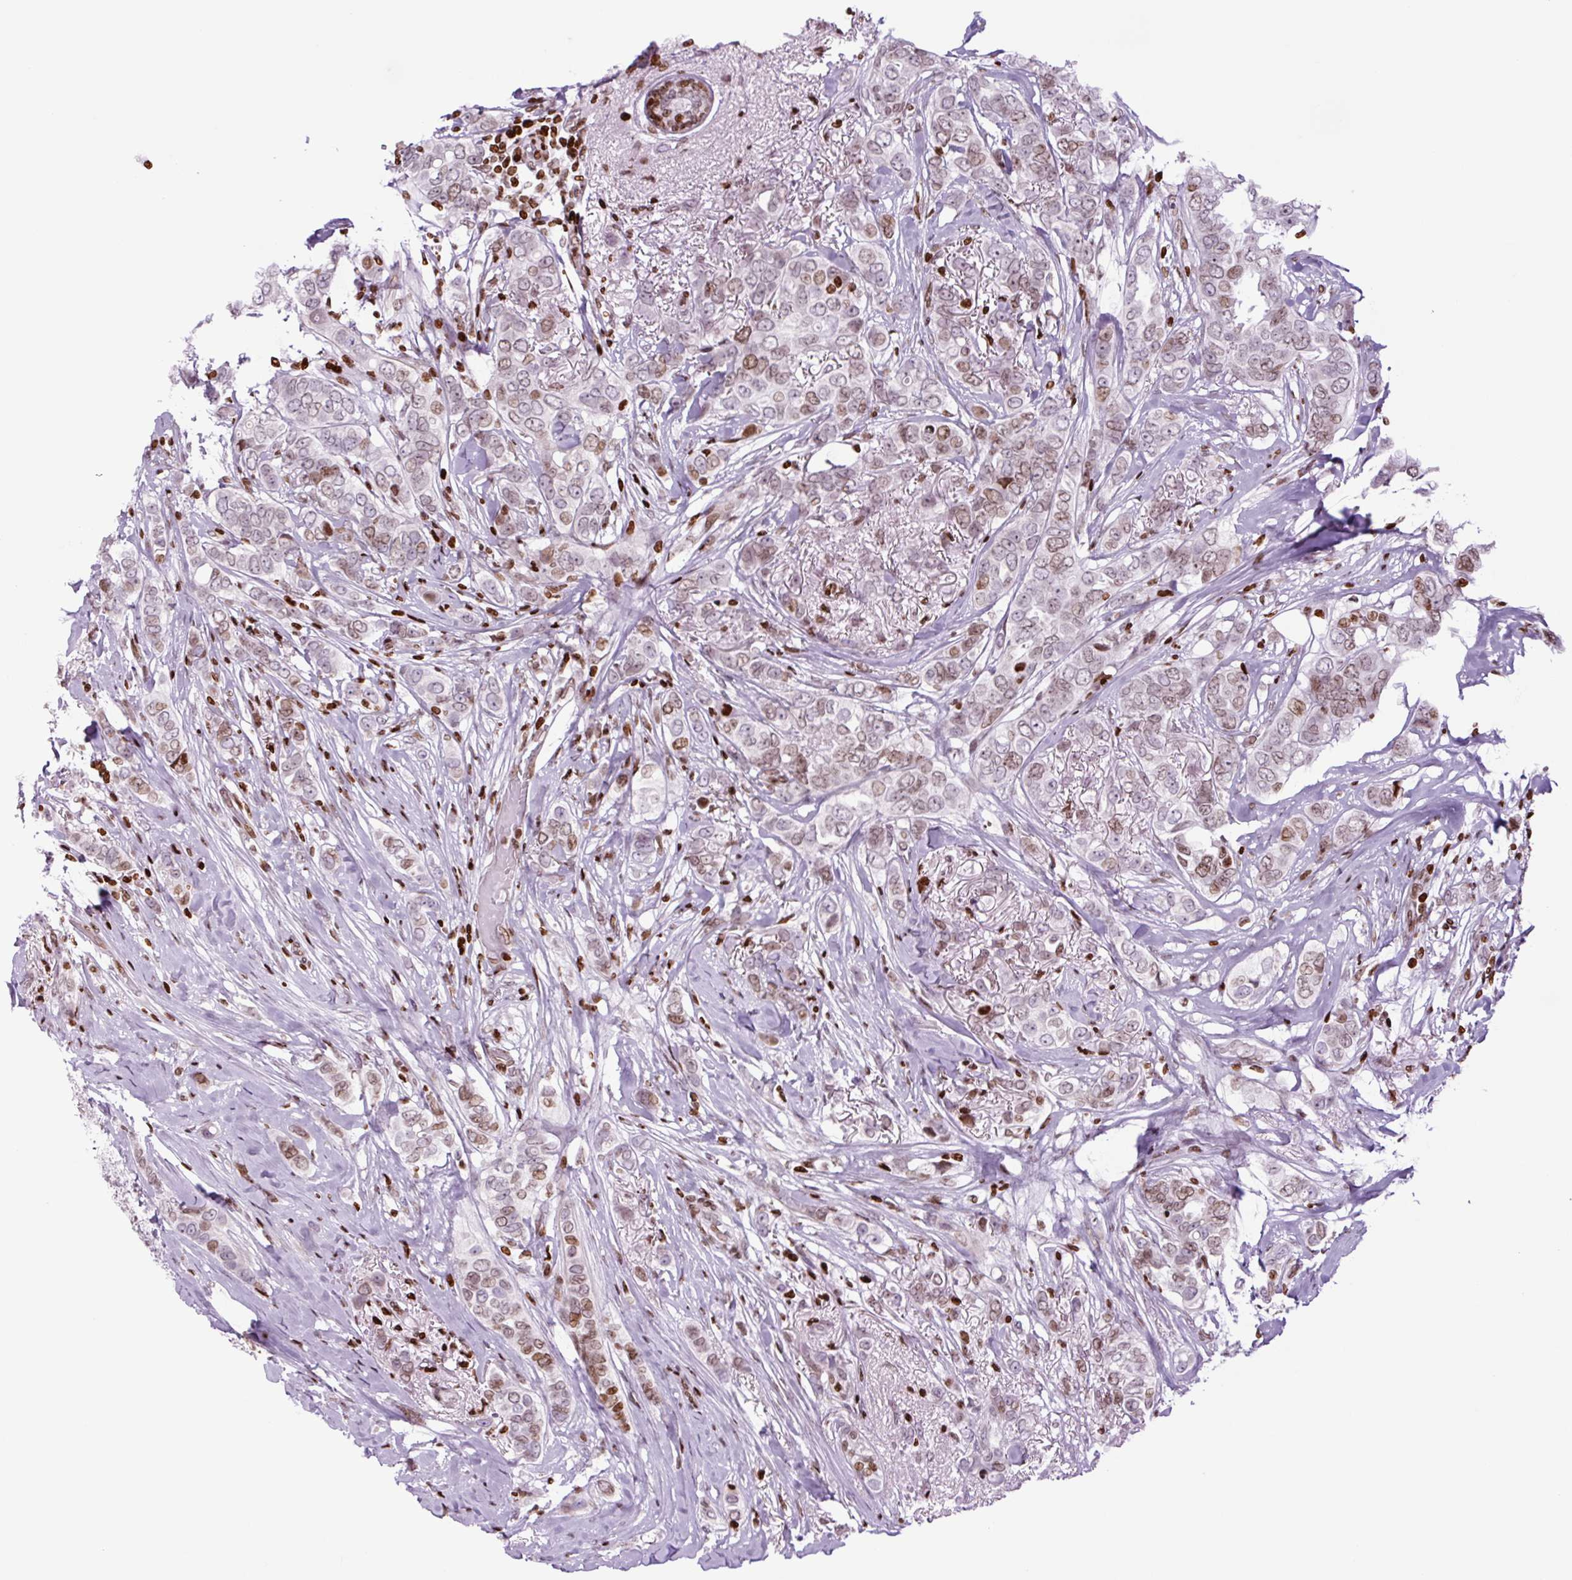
{"staining": {"intensity": "moderate", "quantity": "25%-75%", "location": "nuclear"}, "tissue": "breast cancer", "cell_type": "Tumor cells", "image_type": "cancer", "snomed": [{"axis": "morphology", "description": "Lobular carcinoma"}, {"axis": "topography", "description": "Breast"}], "caption": "About 25%-75% of tumor cells in breast cancer exhibit moderate nuclear protein expression as visualized by brown immunohistochemical staining.", "gene": "H1-3", "patient": {"sex": "female", "age": 51}}